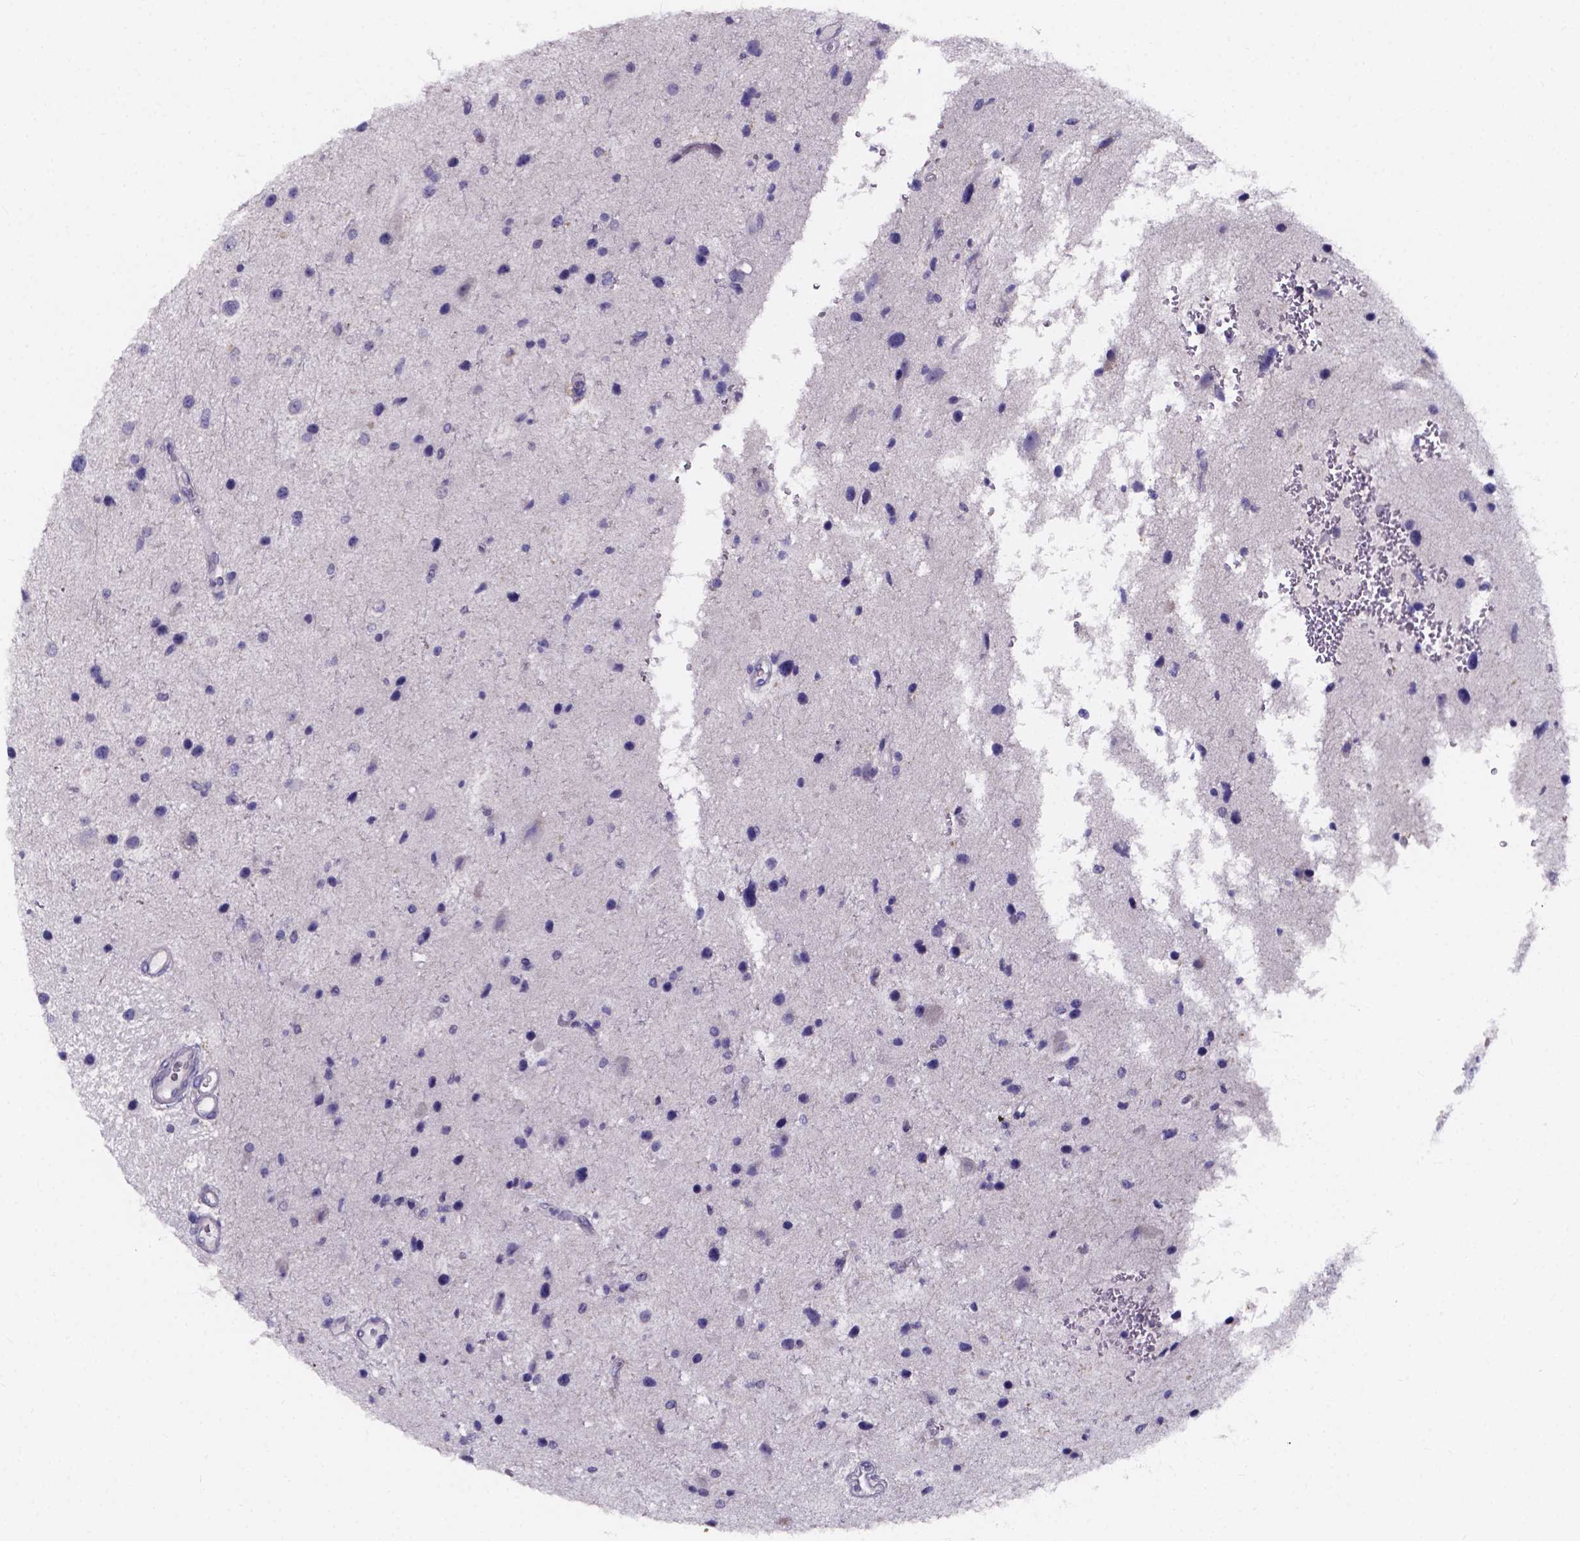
{"staining": {"intensity": "negative", "quantity": "none", "location": "none"}, "tissue": "glioma", "cell_type": "Tumor cells", "image_type": "cancer", "snomed": [{"axis": "morphology", "description": "Glioma, malignant, Low grade"}, {"axis": "topography", "description": "Brain"}], "caption": "Immunohistochemical staining of glioma displays no significant staining in tumor cells. (DAB immunohistochemistry (IHC) visualized using brightfield microscopy, high magnification).", "gene": "SPOCD1", "patient": {"sex": "female", "age": 32}}